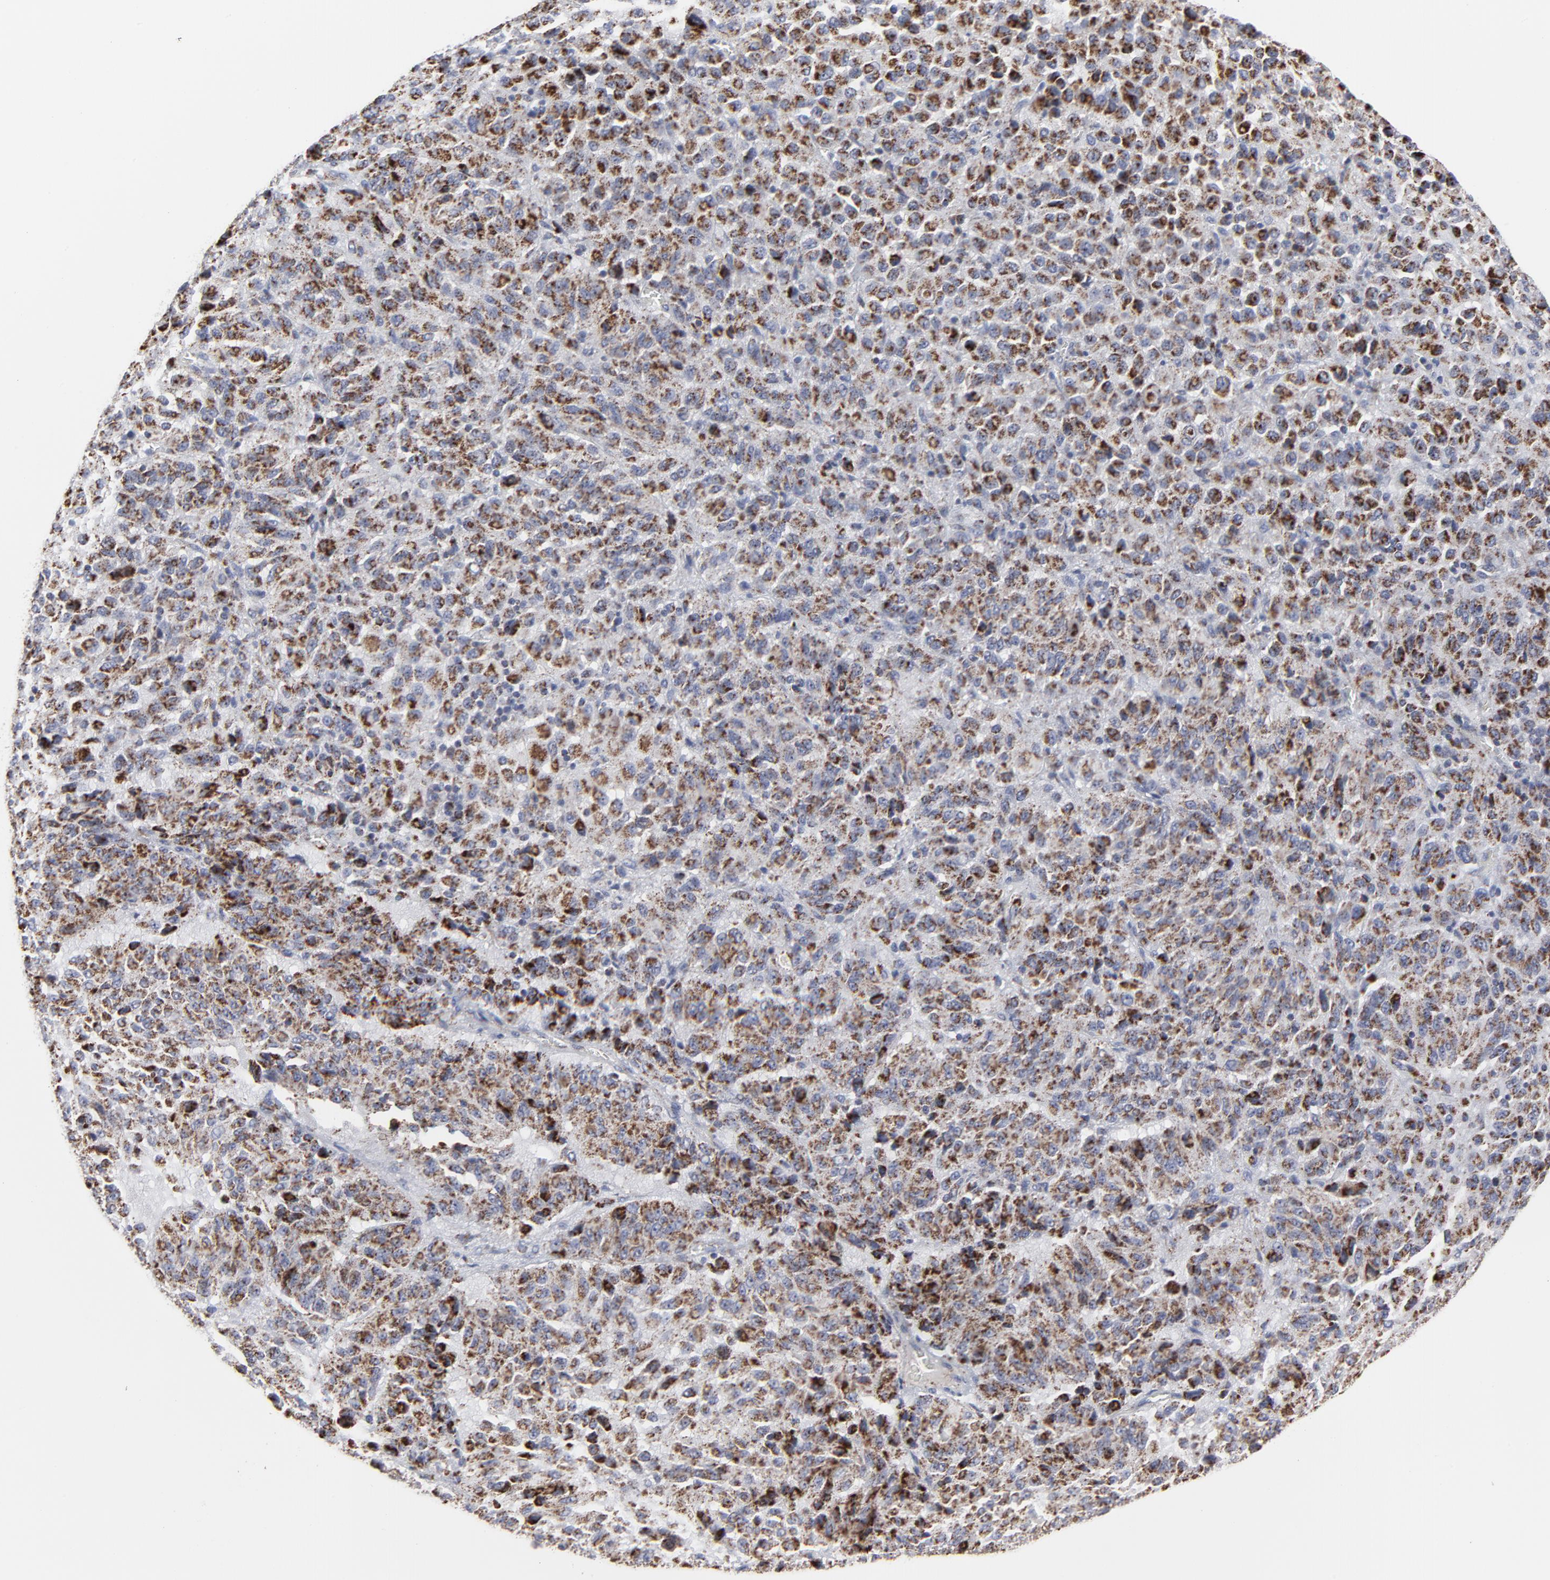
{"staining": {"intensity": "moderate", "quantity": ">75%", "location": "cytoplasmic/membranous"}, "tissue": "melanoma", "cell_type": "Tumor cells", "image_type": "cancer", "snomed": [{"axis": "morphology", "description": "Malignant melanoma, Metastatic site"}, {"axis": "topography", "description": "Lung"}], "caption": "Immunohistochemistry (IHC) photomicrograph of human malignant melanoma (metastatic site) stained for a protein (brown), which exhibits medium levels of moderate cytoplasmic/membranous expression in approximately >75% of tumor cells.", "gene": "TXNRD2", "patient": {"sex": "male", "age": 64}}